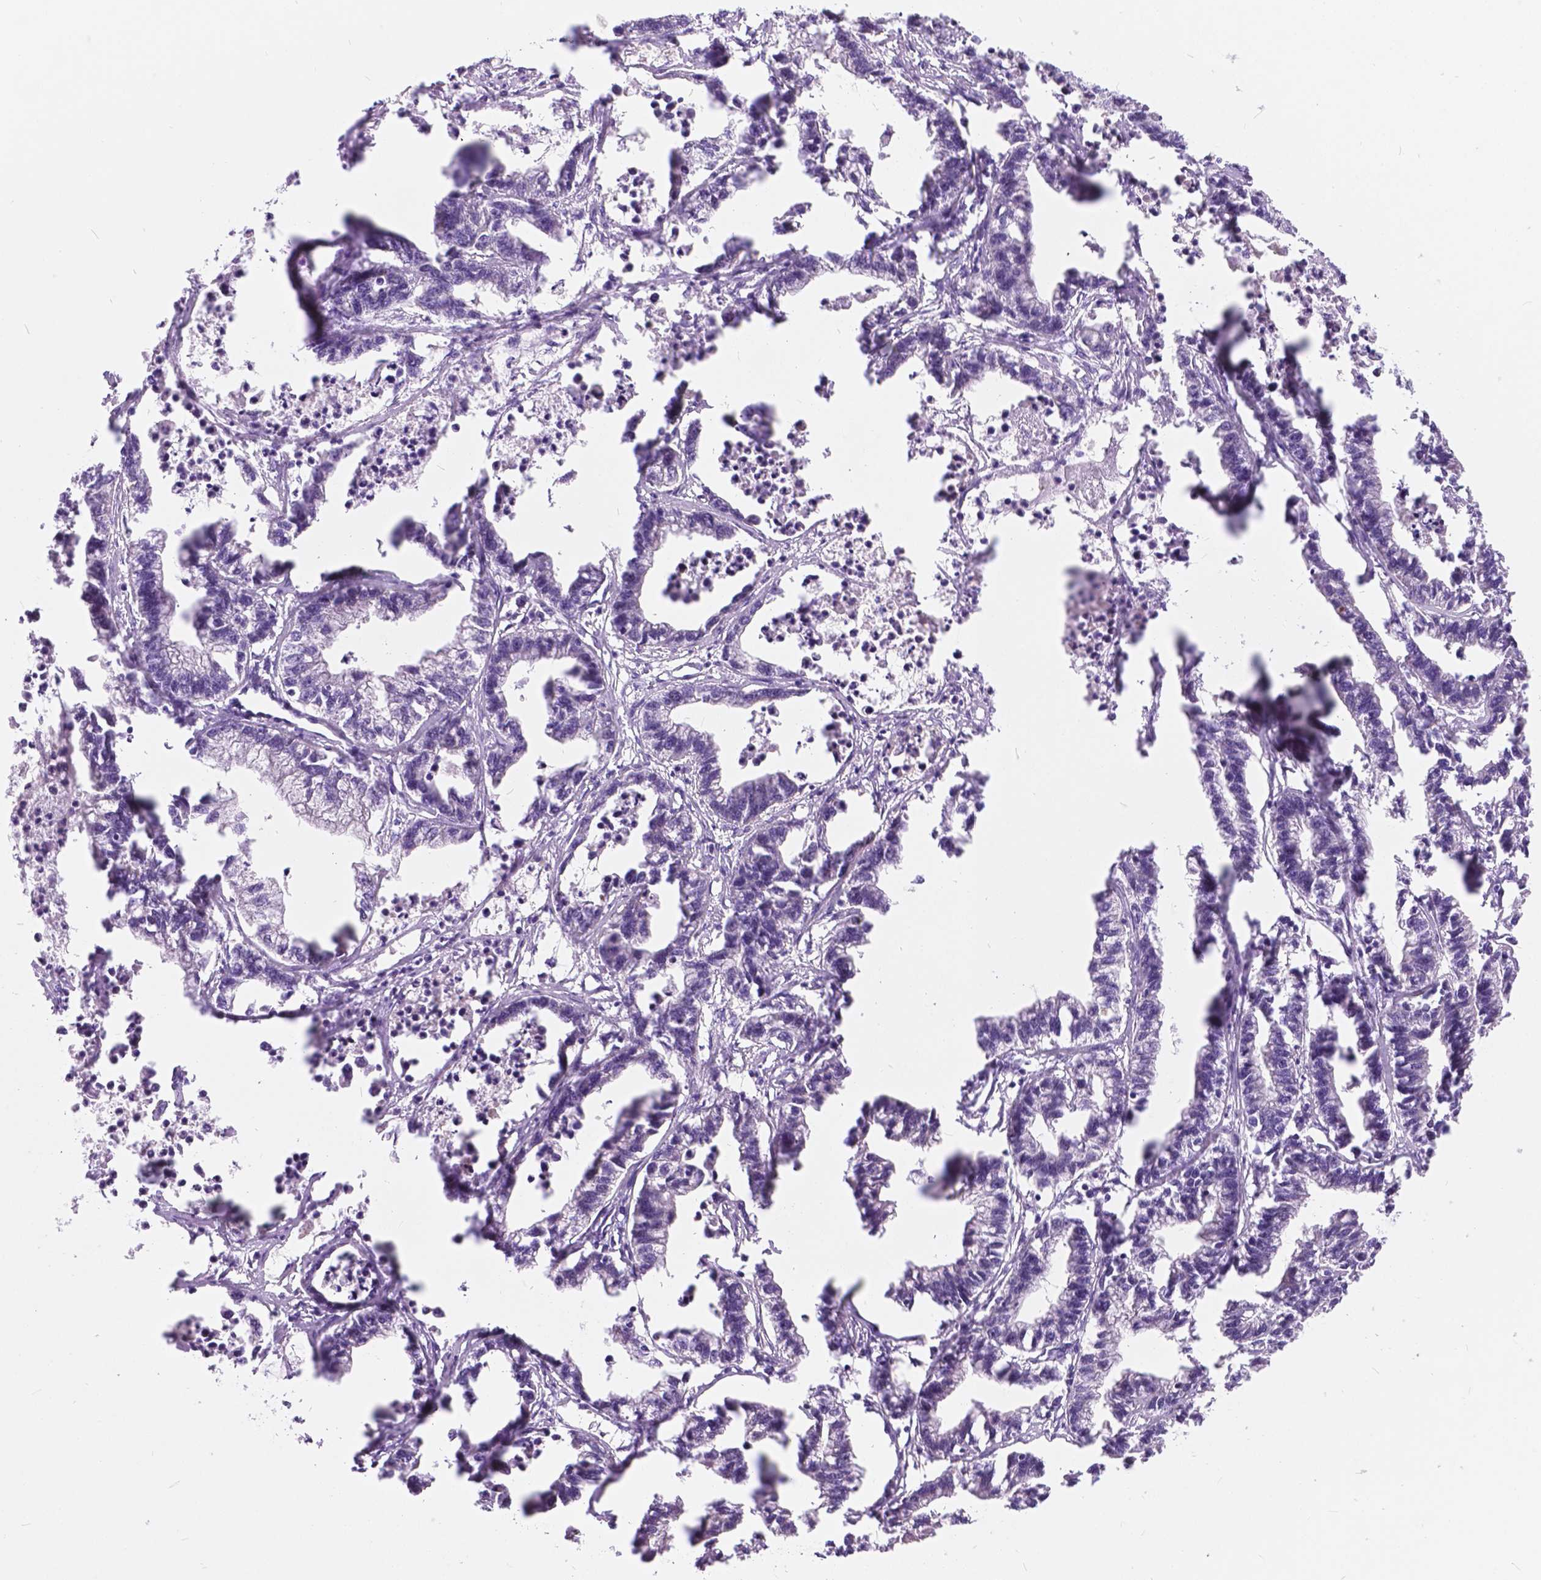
{"staining": {"intensity": "negative", "quantity": "none", "location": "none"}, "tissue": "stomach cancer", "cell_type": "Tumor cells", "image_type": "cancer", "snomed": [{"axis": "morphology", "description": "Adenocarcinoma, NOS"}, {"axis": "topography", "description": "Stomach"}], "caption": "Stomach adenocarcinoma stained for a protein using immunohistochemistry shows no expression tumor cells.", "gene": "ARMS2", "patient": {"sex": "male", "age": 83}}